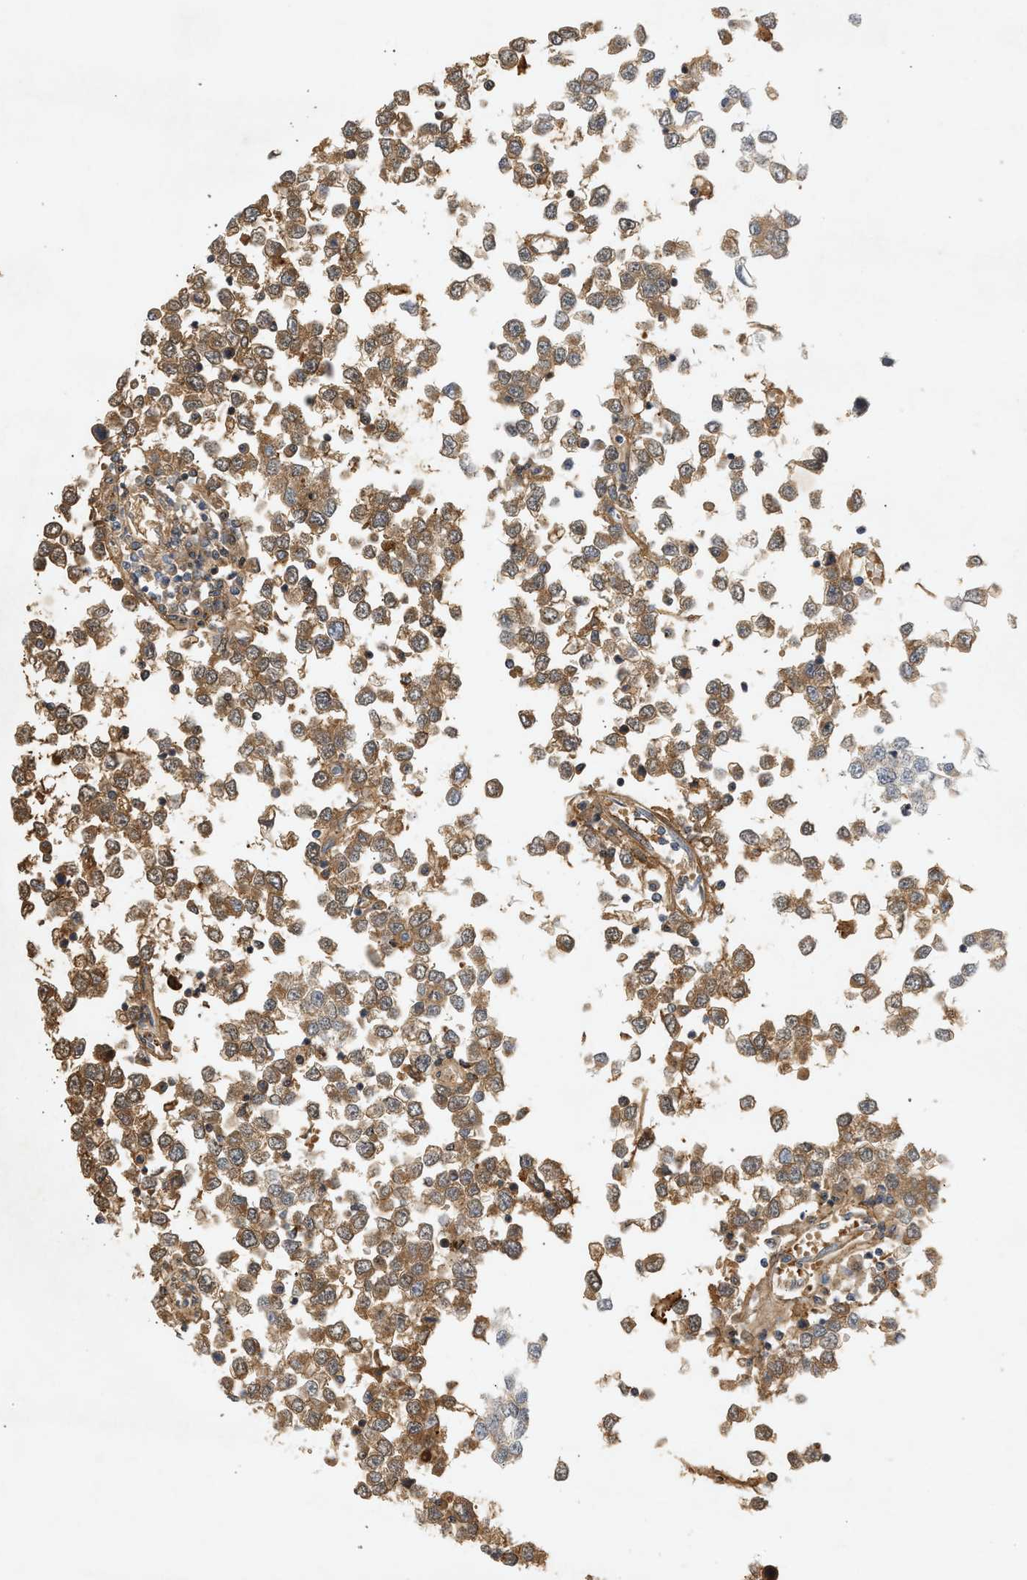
{"staining": {"intensity": "strong", "quantity": ">75%", "location": "cytoplasmic/membranous"}, "tissue": "testis cancer", "cell_type": "Tumor cells", "image_type": "cancer", "snomed": [{"axis": "morphology", "description": "Seminoma, NOS"}, {"axis": "topography", "description": "Testis"}], "caption": "IHC image of neoplastic tissue: human seminoma (testis) stained using immunohistochemistry (IHC) demonstrates high levels of strong protein expression localized specifically in the cytoplasmic/membranous of tumor cells, appearing as a cytoplasmic/membranous brown color.", "gene": "F8", "patient": {"sex": "male", "age": 65}}